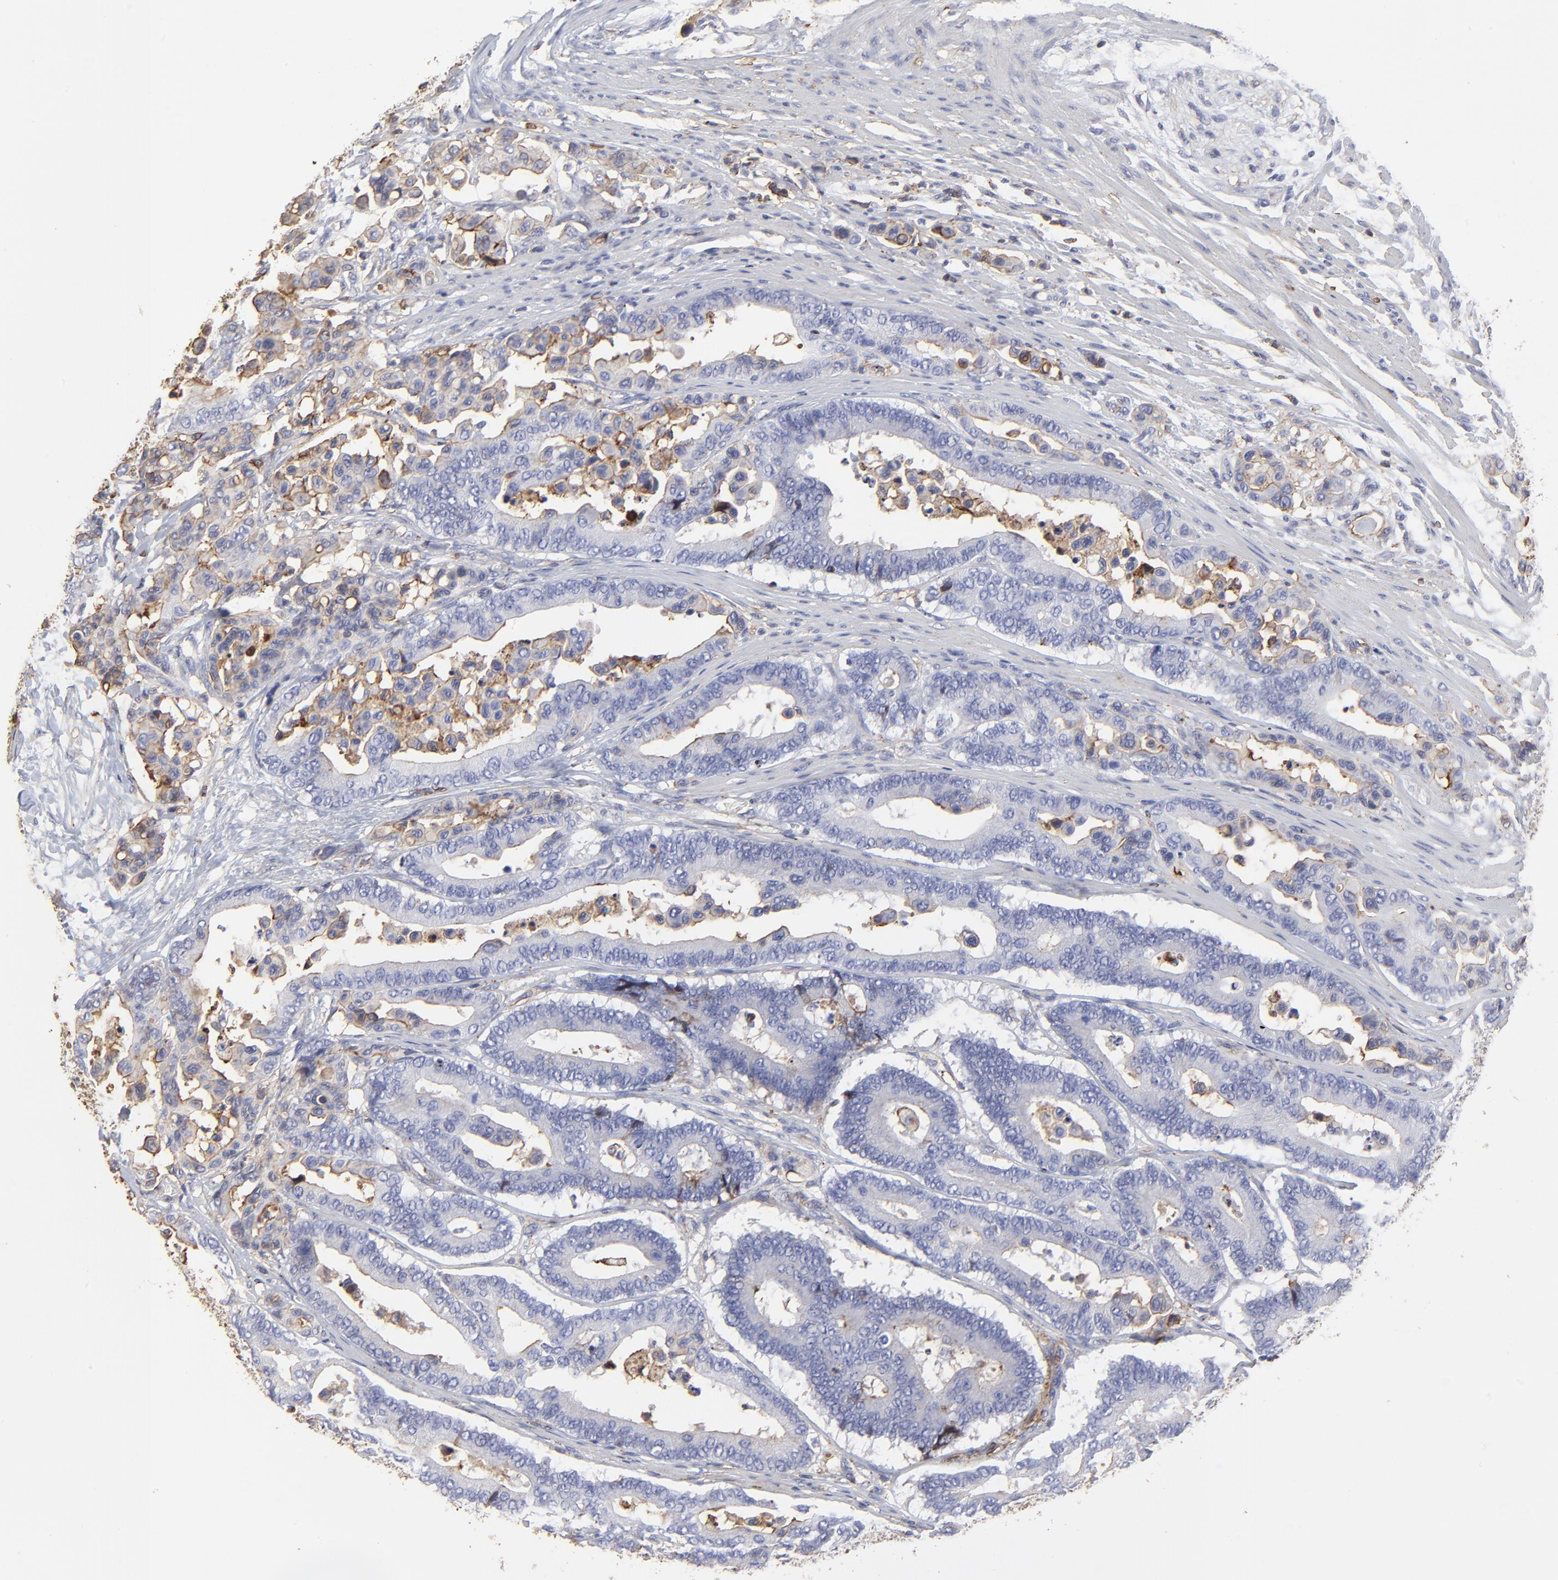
{"staining": {"intensity": "negative", "quantity": "none", "location": "none"}, "tissue": "colorectal cancer", "cell_type": "Tumor cells", "image_type": "cancer", "snomed": [{"axis": "morphology", "description": "Normal tissue, NOS"}, {"axis": "morphology", "description": "Adenocarcinoma, NOS"}, {"axis": "topography", "description": "Colon"}], "caption": "Colorectal adenocarcinoma was stained to show a protein in brown. There is no significant expression in tumor cells.", "gene": "ANXA6", "patient": {"sex": "male", "age": 82}}